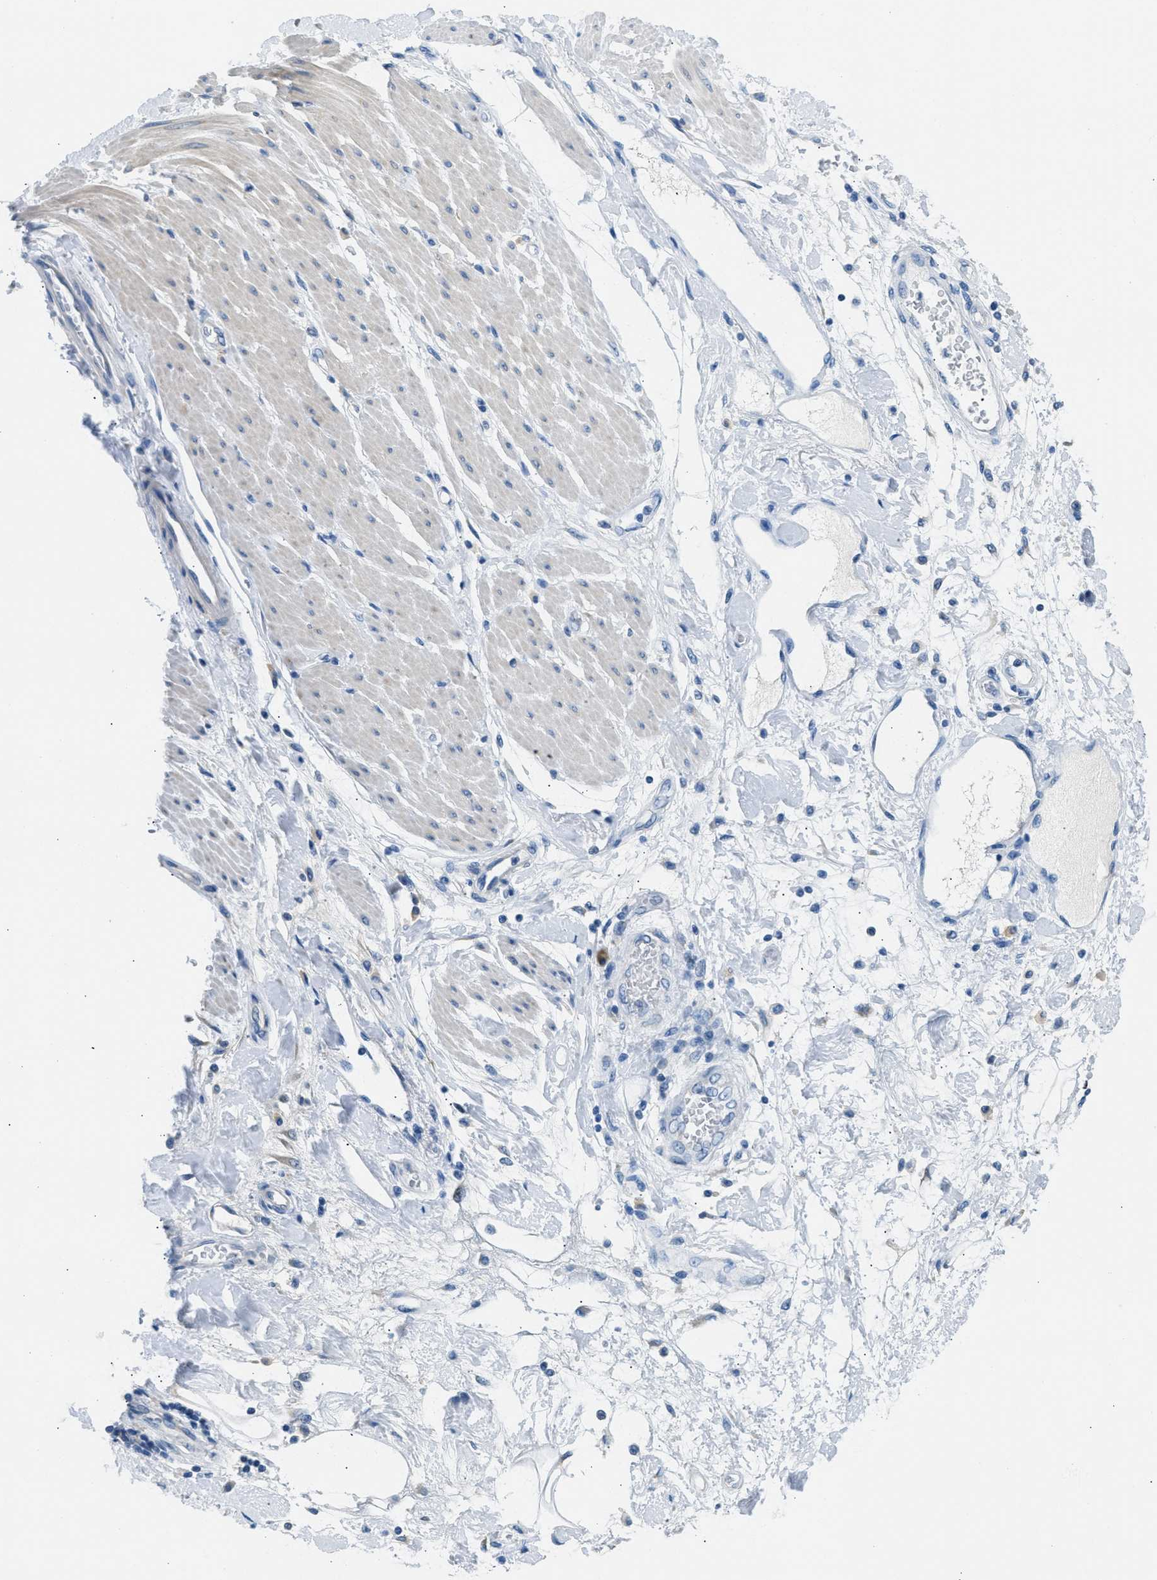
{"staining": {"intensity": "negative", "quantity": "none", "location": "none"}, "tissue": "adipose tissue", "cell_type": "Adipocytes", "image_type": "normal", "snomed": [{"axis": "morphology", "description": "Normal tissue, NOS"}, {"axis": "morphology", "description": "Adenocarcinoma, NOS"}, {"axis": "topography", "description": "Duodenum"}, {"axis": "topography", "description": "Peripheral nerve tissue"}], "caption": "DAB (3,3'-diaminobenzidine) immunohistochemical staining of benign adipose tissue shows no significant staining in adipocytes.", "gene": "CLDN18", "patient": {"sex": "female", "age": 60}}